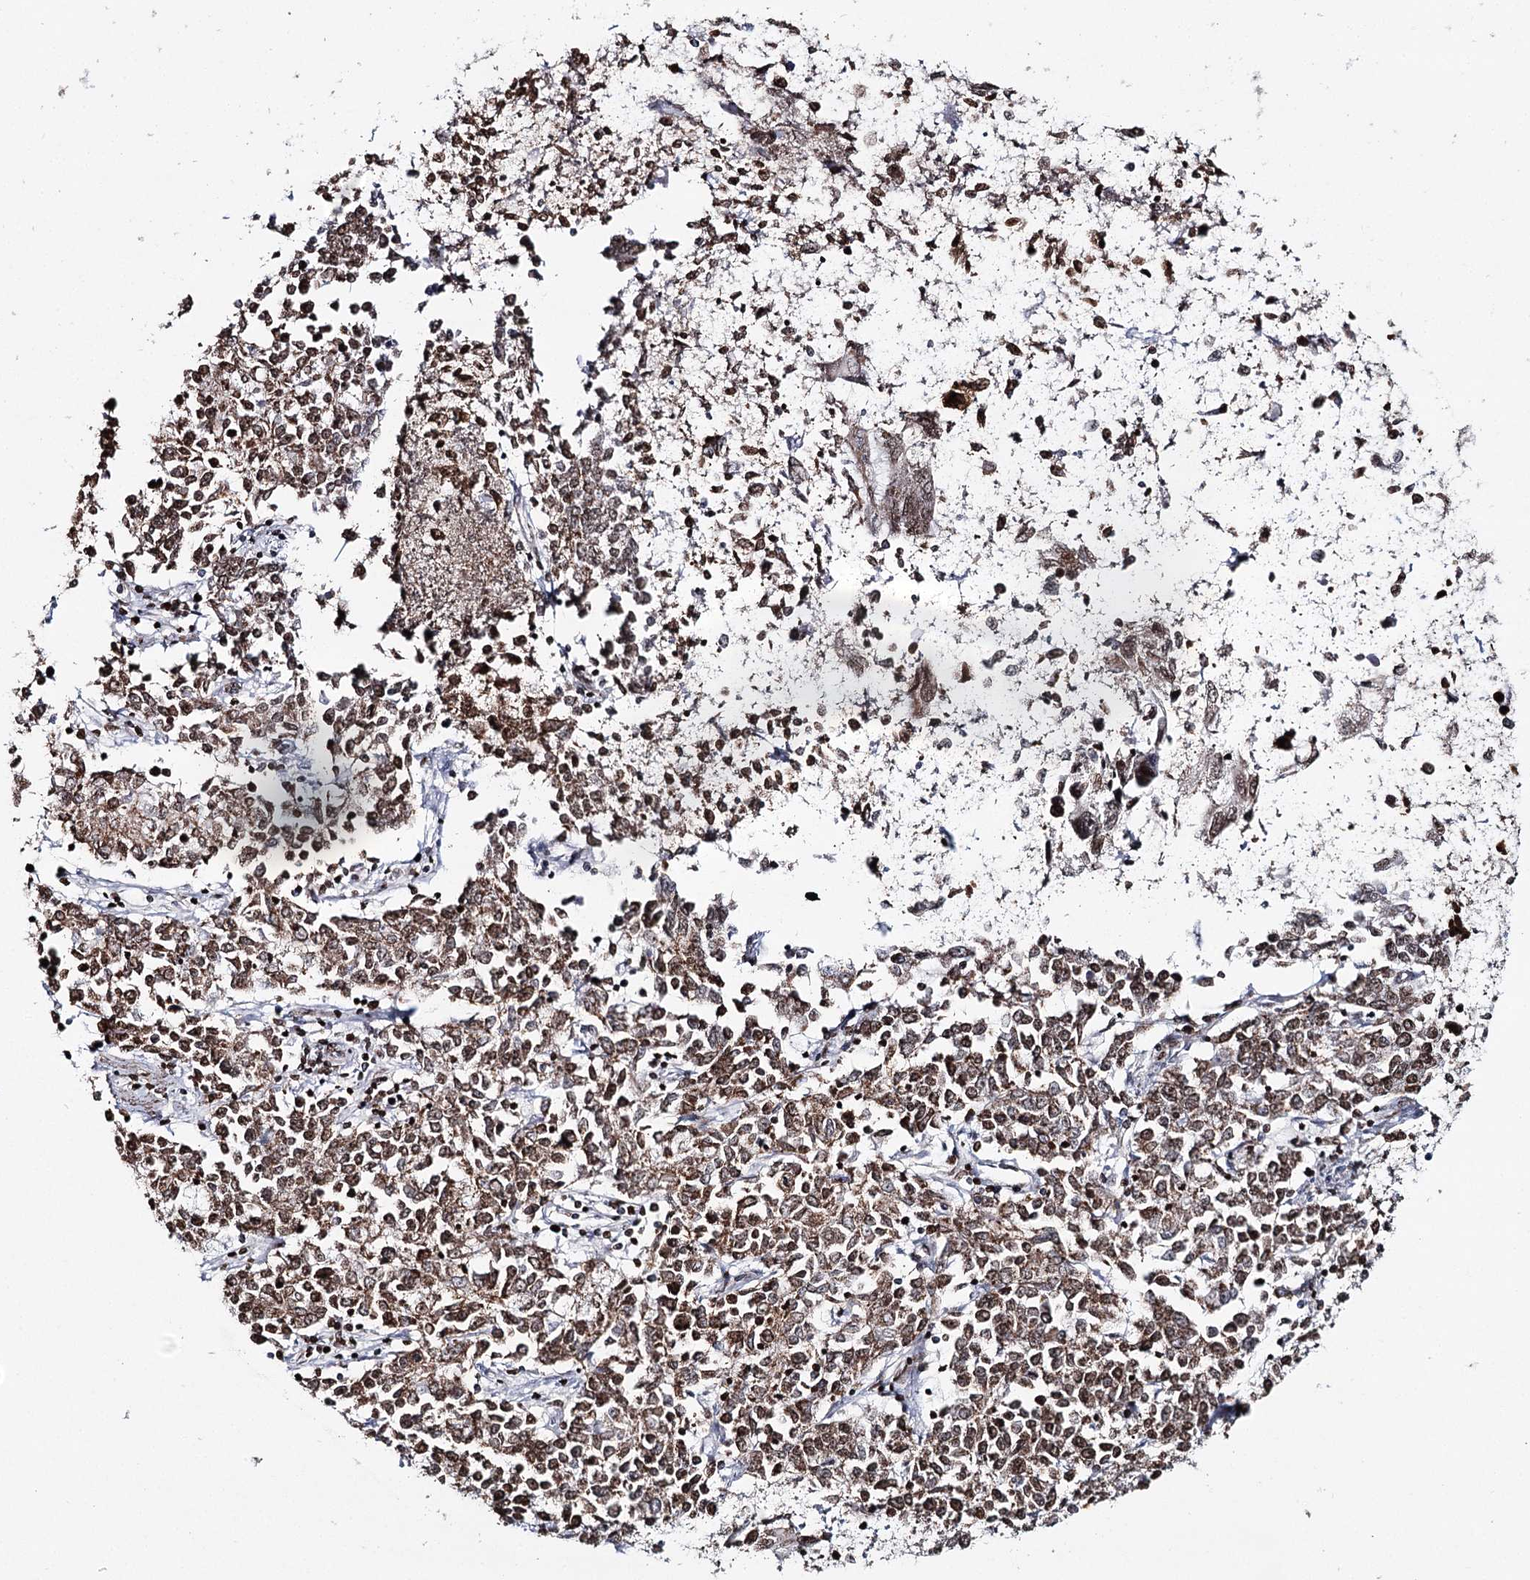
{"staining": {"intensity": "moderate", "quantity": ">75%", "location": "cytoplasmic/membranous,nuclear"}, "tissue": "endometrial cancer", "cell_type": "Tumor cells", "image_type": "cancer", "snomed": [{"axis": "morphology", "description": "Adenocarcinoma, NOS"}, {"axis": "topography", "description": "Endometrium"}], "caption": "Immunohistochemical staining of endometrial cancer (adenocarcinoma) exhibits medium levels of moderate cytoplasmic/membranous and nuclear protein positivity in approximately >75% of tumor cells.", "gene": "PDHX", "patient": {"sex": "female", "age": 50}}